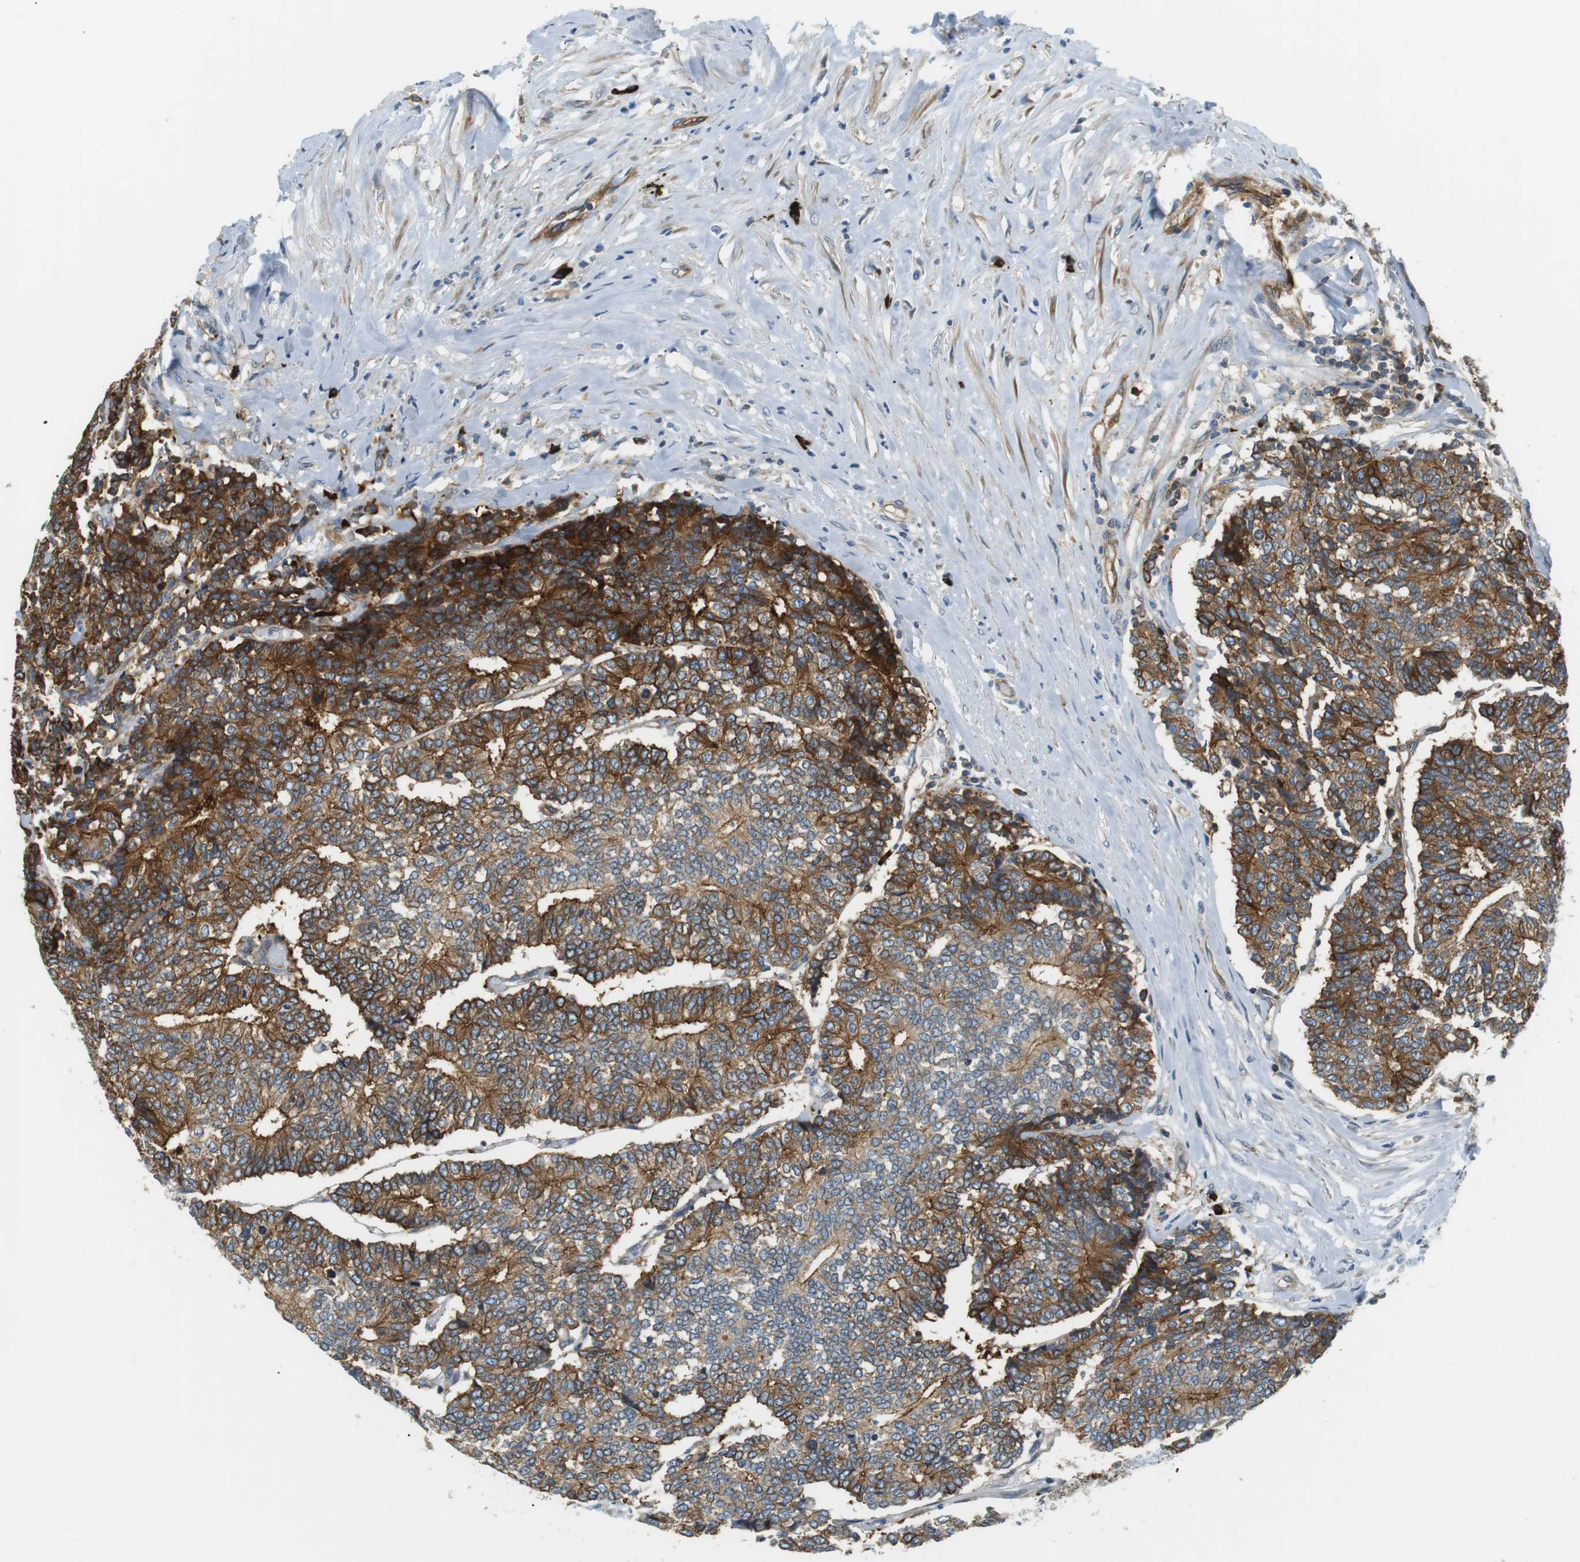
{"staining": {"intensity": "strong", "quantity": ">75%", "location": "cytoplasmic/membranous"}, "tissue": "prostate cancer", "cell_type": "Tumor cells", "image_type": "cancer", "snomed": [{"axis": "morphology", "description": "Normal tissue, NOS"}, {"axis": "morphology", "description": "Adenocarcinoma, High grade"}, {"axis": "topography", "description": "Prostate"}, {"axis": "topography", "description": "Seminal veicle"}], "caption": "High-grade adenocarcinoma (prostate) tissue shows strong cytoplasmic/membranous staining in approximately >75% of tumor cells", "gene": "TMEM200A", "patient": {"sex": "male", "age": 55}}